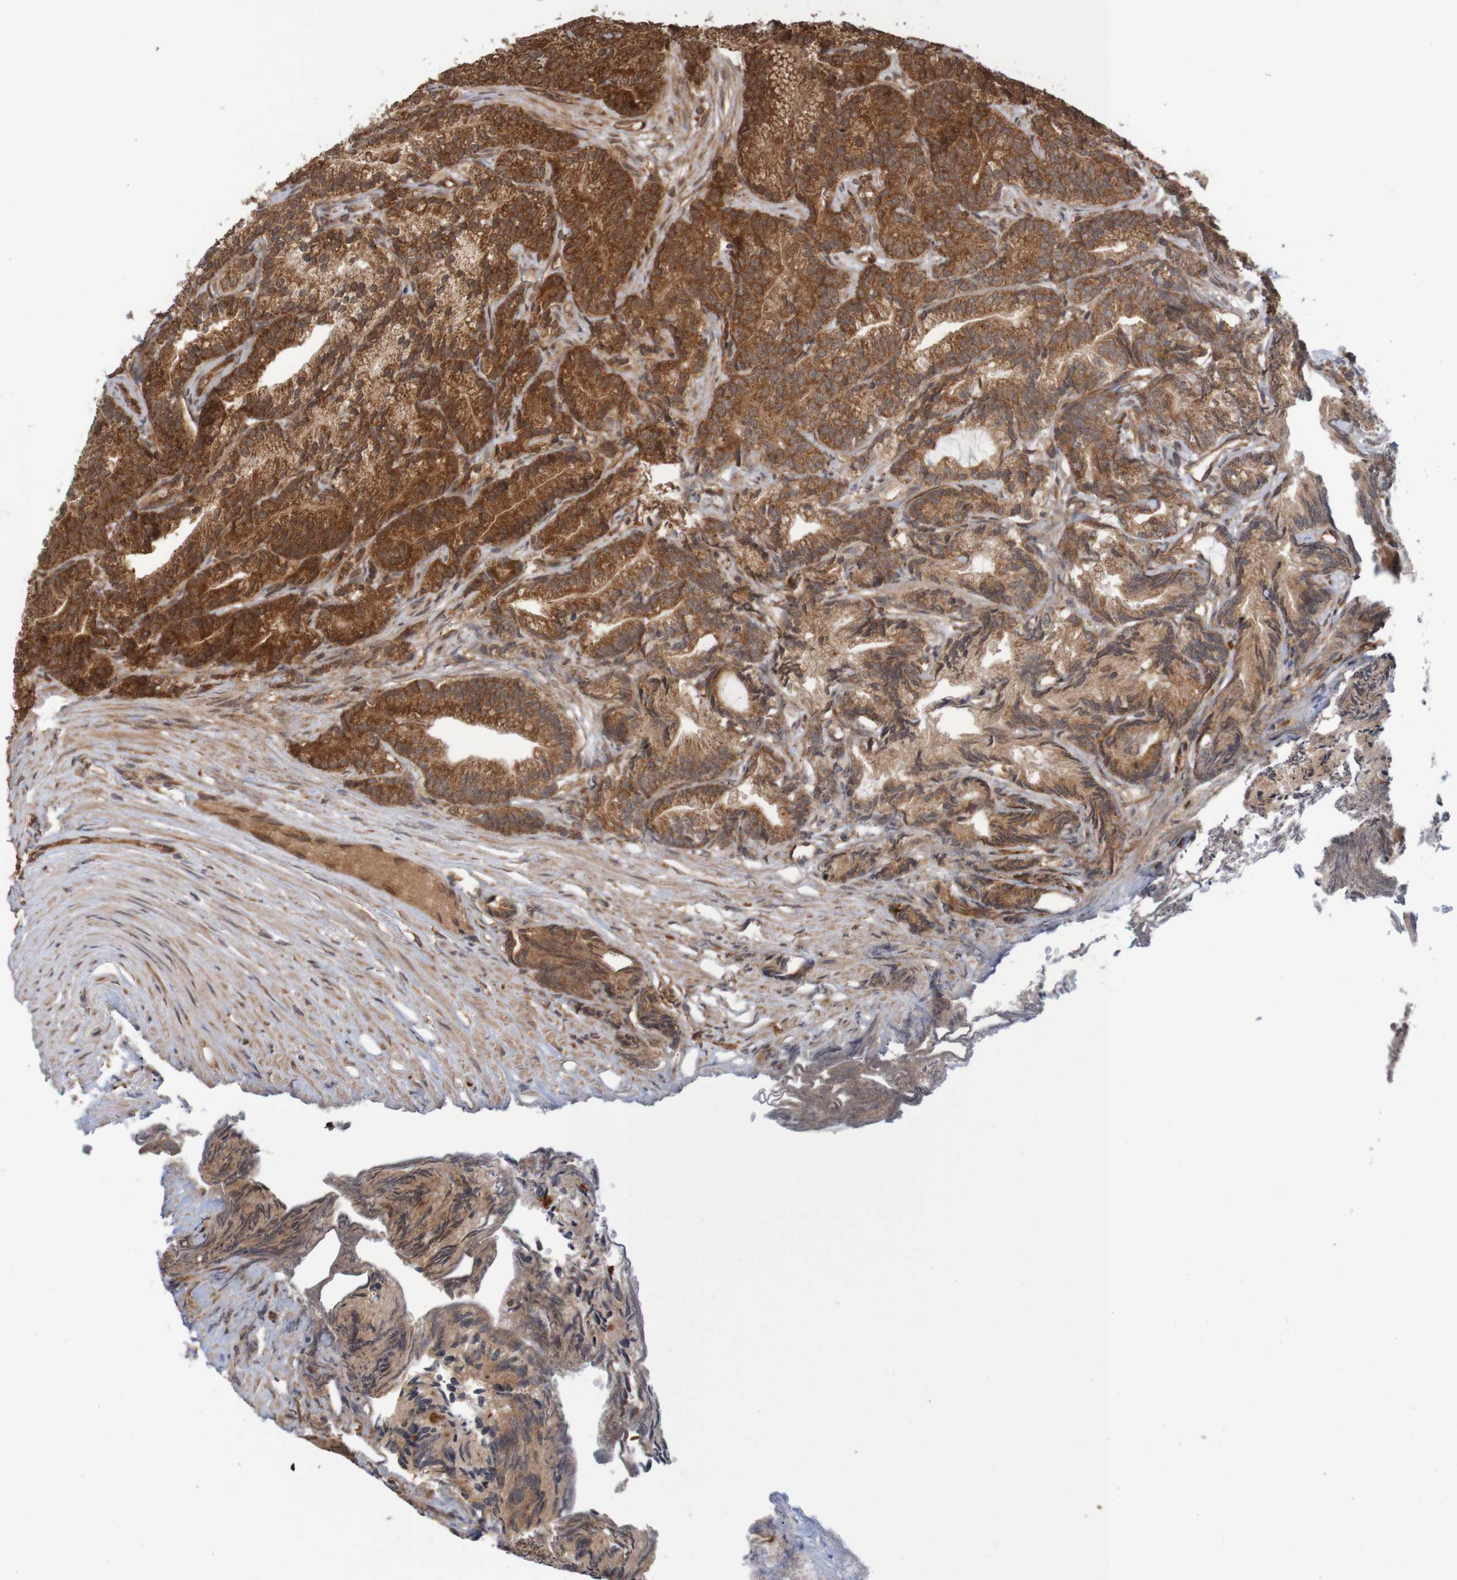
{"staining": {"intensity": "strong", "quantity": ">75%", "location": "cytoplasmic/membranous"}, "tissue": "prostate cancer", "cell_type": "Tumor cells", "image_type": "cancer", "snomed": [{"axis": "morphology", "description": "Adenocarcinoma, Low grade"}, {"axis": "topography", "description": "Prostate"}], "caption": "Immunohistochemistry (IHC) (DAB (3,3'-diaminobenzidine)) staining of prostate cancer (adenocarcinoma (low-grade)) exhibits strong cytoplasmic/membranous protein positivity in about >75% of tumor cells. (brown staining indicates protein expression, while blue staining denotes nuclei).", "gene": "MRPL52", "patient": {"sex": "male", "age": 89}}